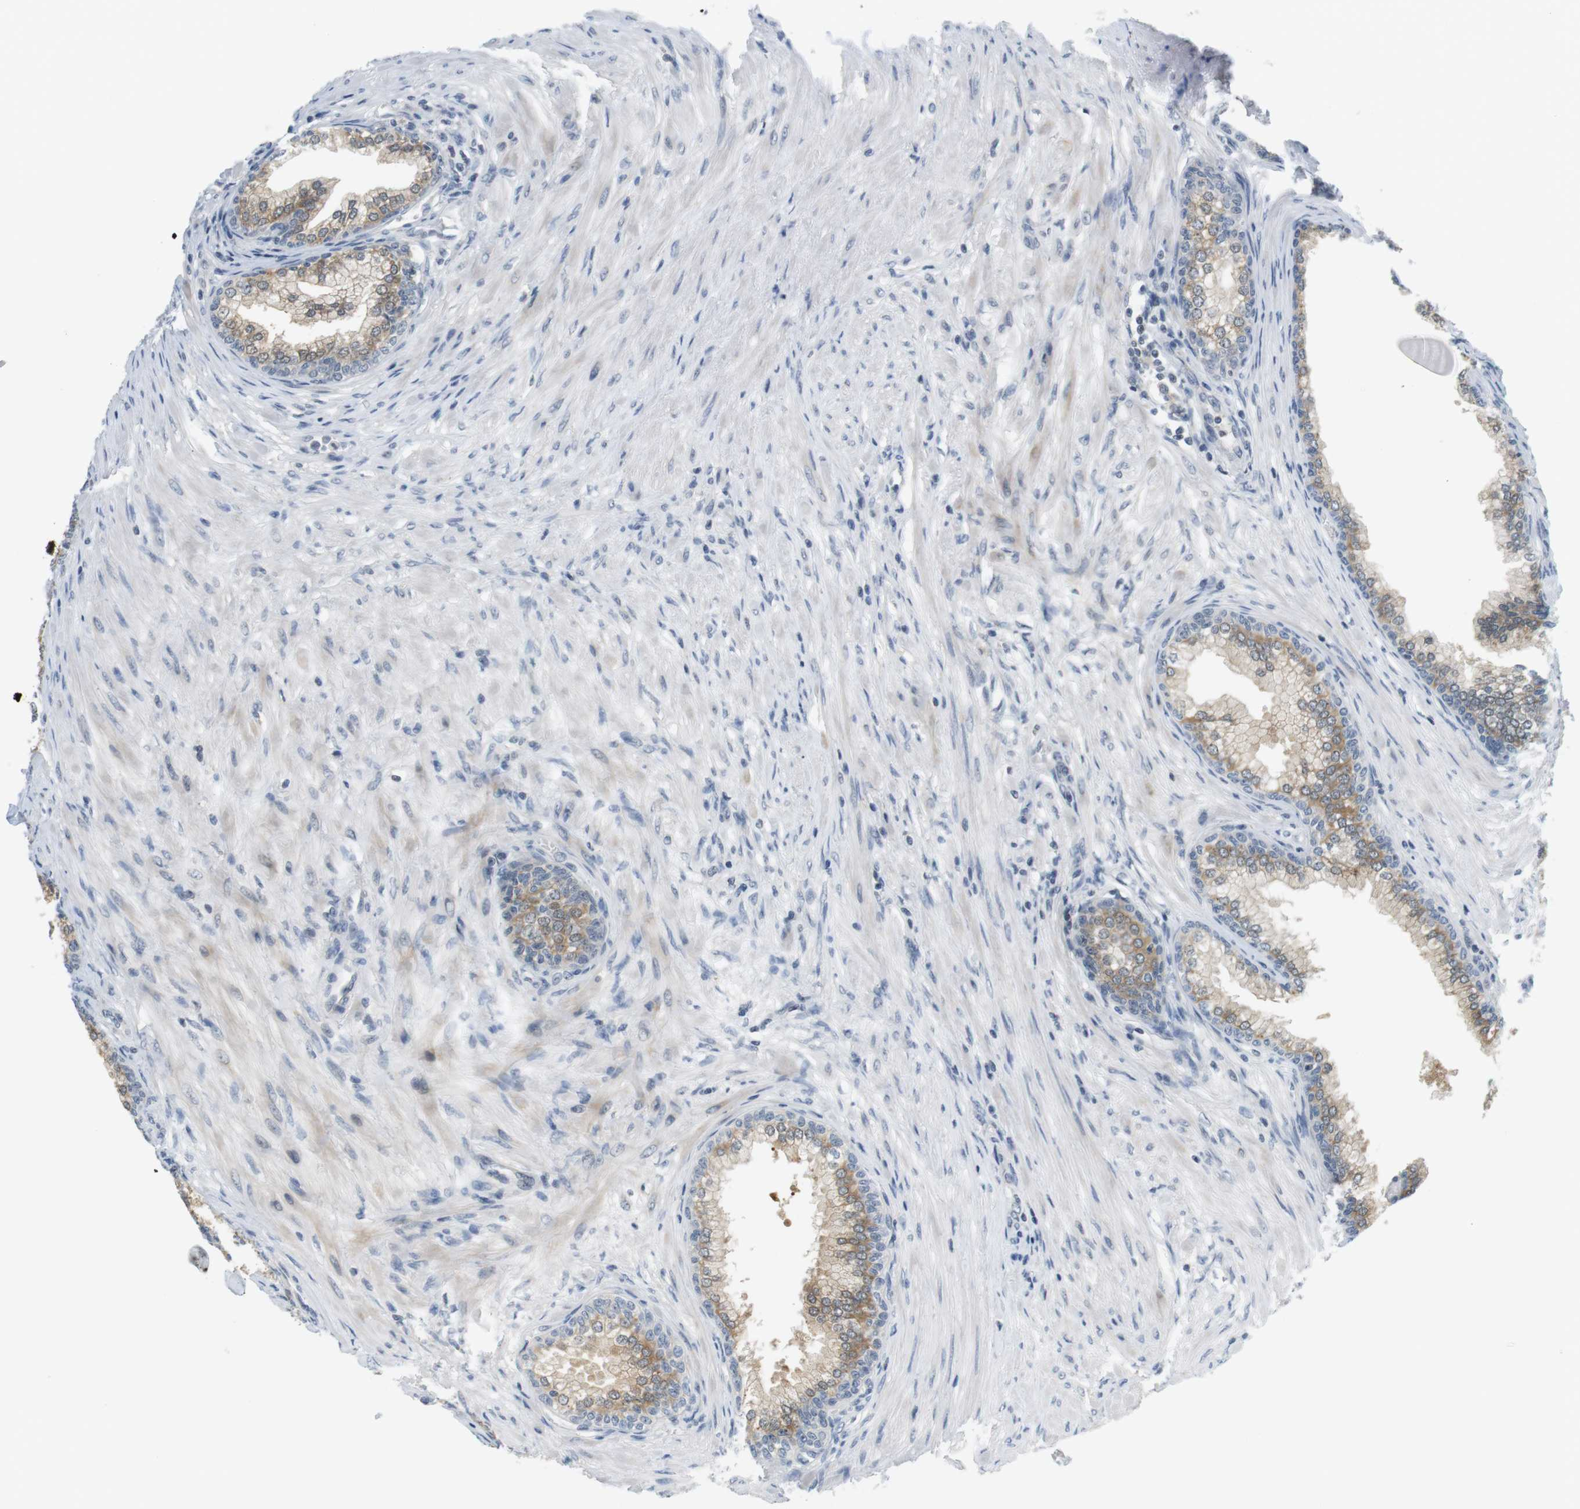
{"staining": {"intensity": "moderate", "quantity": "25%-75%", "location": "cytoplasmic/membranous"}, "tissue": "prostate", "cell_type": "Glandular cells", "image_type": "normal", "snomed": [{"axis": "morphology", "description": "Normal tissue, NOS"}, {"axis": "morphology", "description": "Urothelial carcinoma, Low grade"}, {"axis": "topography", "description": "Urinary bladder"}, {"axis": "topography", "description": "Prostate"}], "caption": "This histopathology image displays normal prostate stained with immunohistochemistry (IHC) to label a protein in brown. The cytoplasmic/membranous of glandular cells show moderate positivity for the protein. Nuclei are counter-stained blue.", "gene": "WNT7A", "patient": {"sex": "male", "age": 60}}